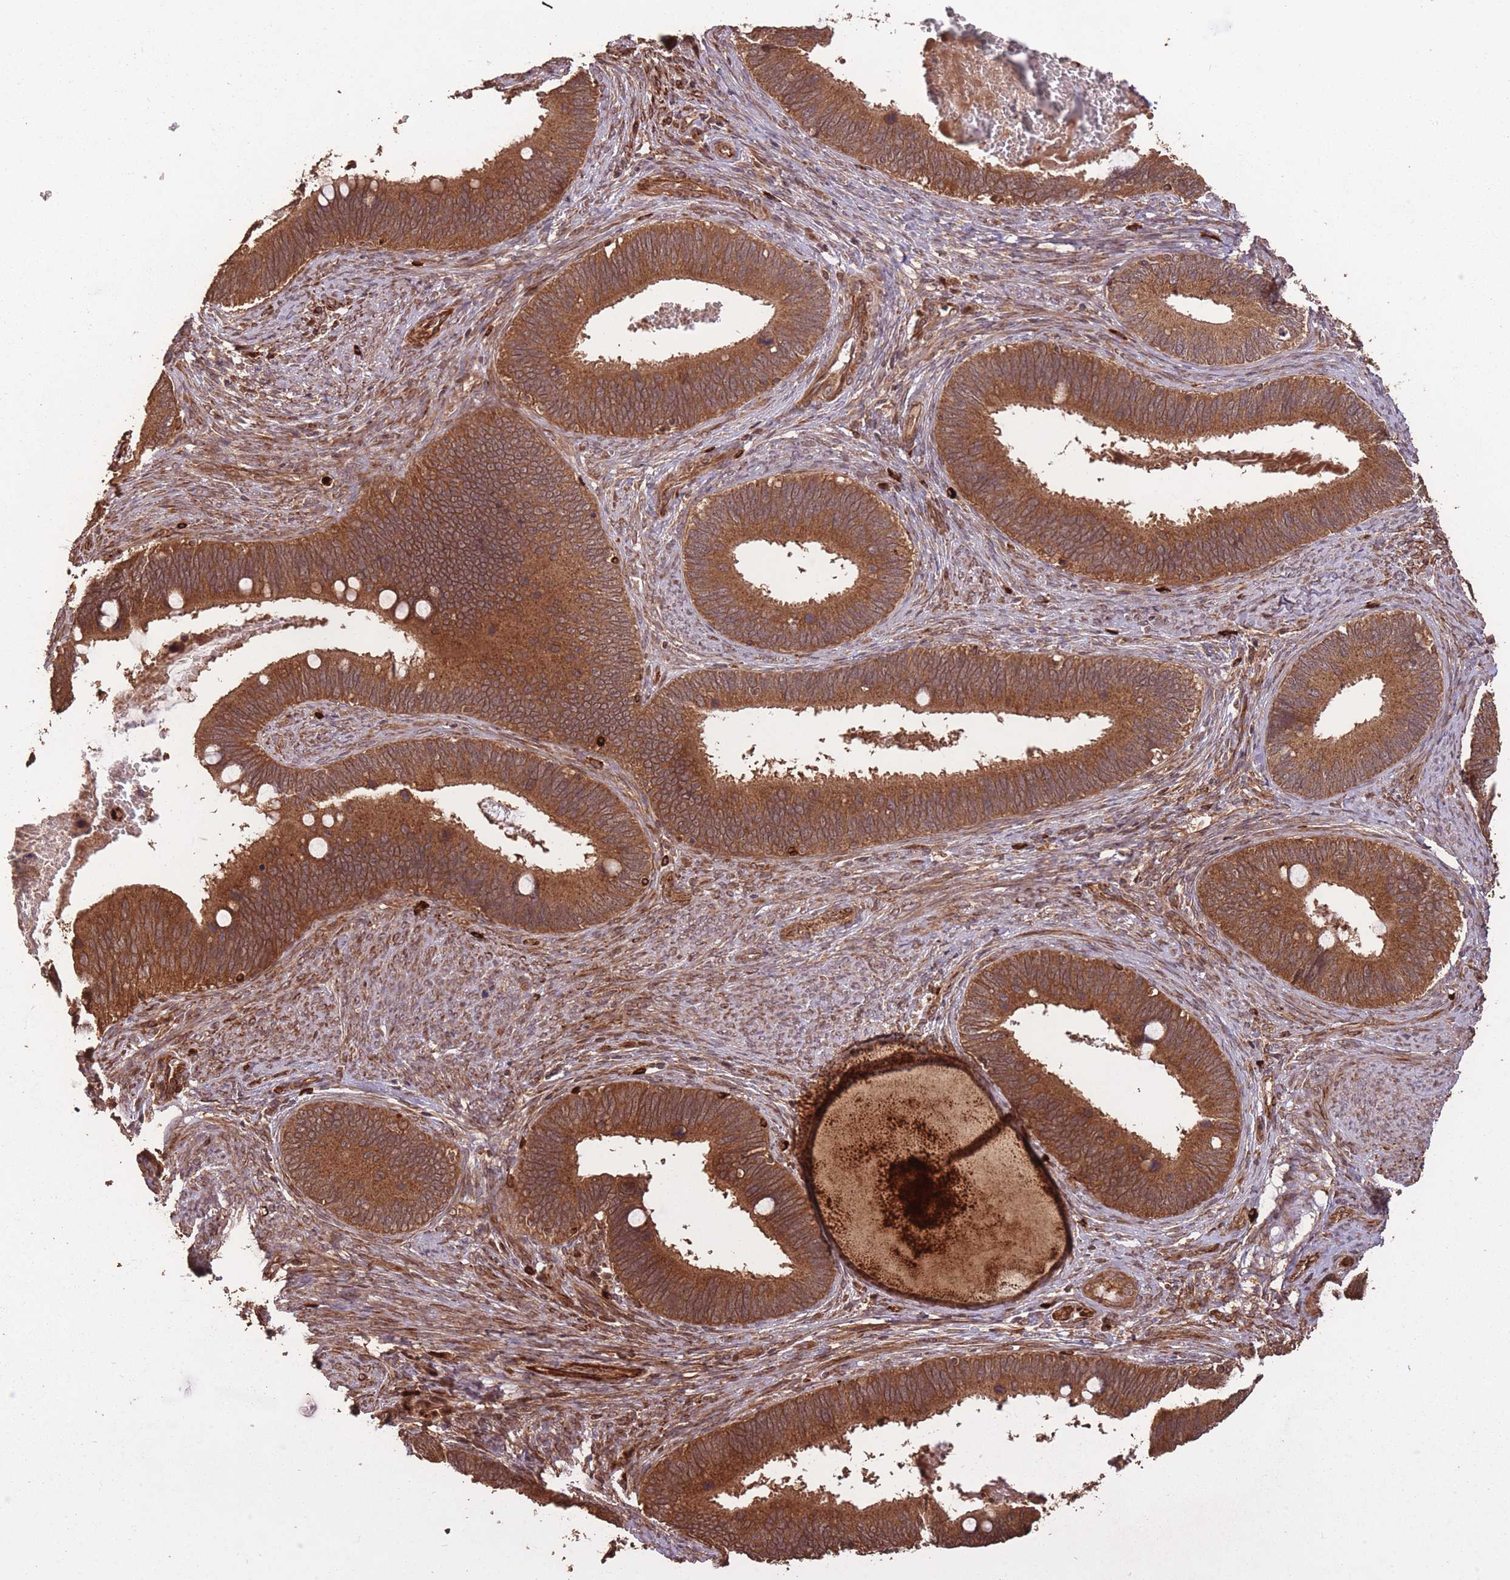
{"staining": {"intensity": "strong", "quantity": ">75%", "location": "cytoplasmic/membranous"}, "tissue": "cervical cancer", "cell_type": "Tumor cells", "image_type": "cancer", "snomed": [{"axis": "morphology", "description": "Adenocarcinoma, NOS"}, {"axis": "topography", "description": "Cervix"}], "caption": "Cervical cancer (adenocarcinoma) tissue reveals strong cytoplasmic/membranous expression in about >75% of tumor cells", "gene": "ERBB3", "patient": {"sex": "female", "age": 42}}